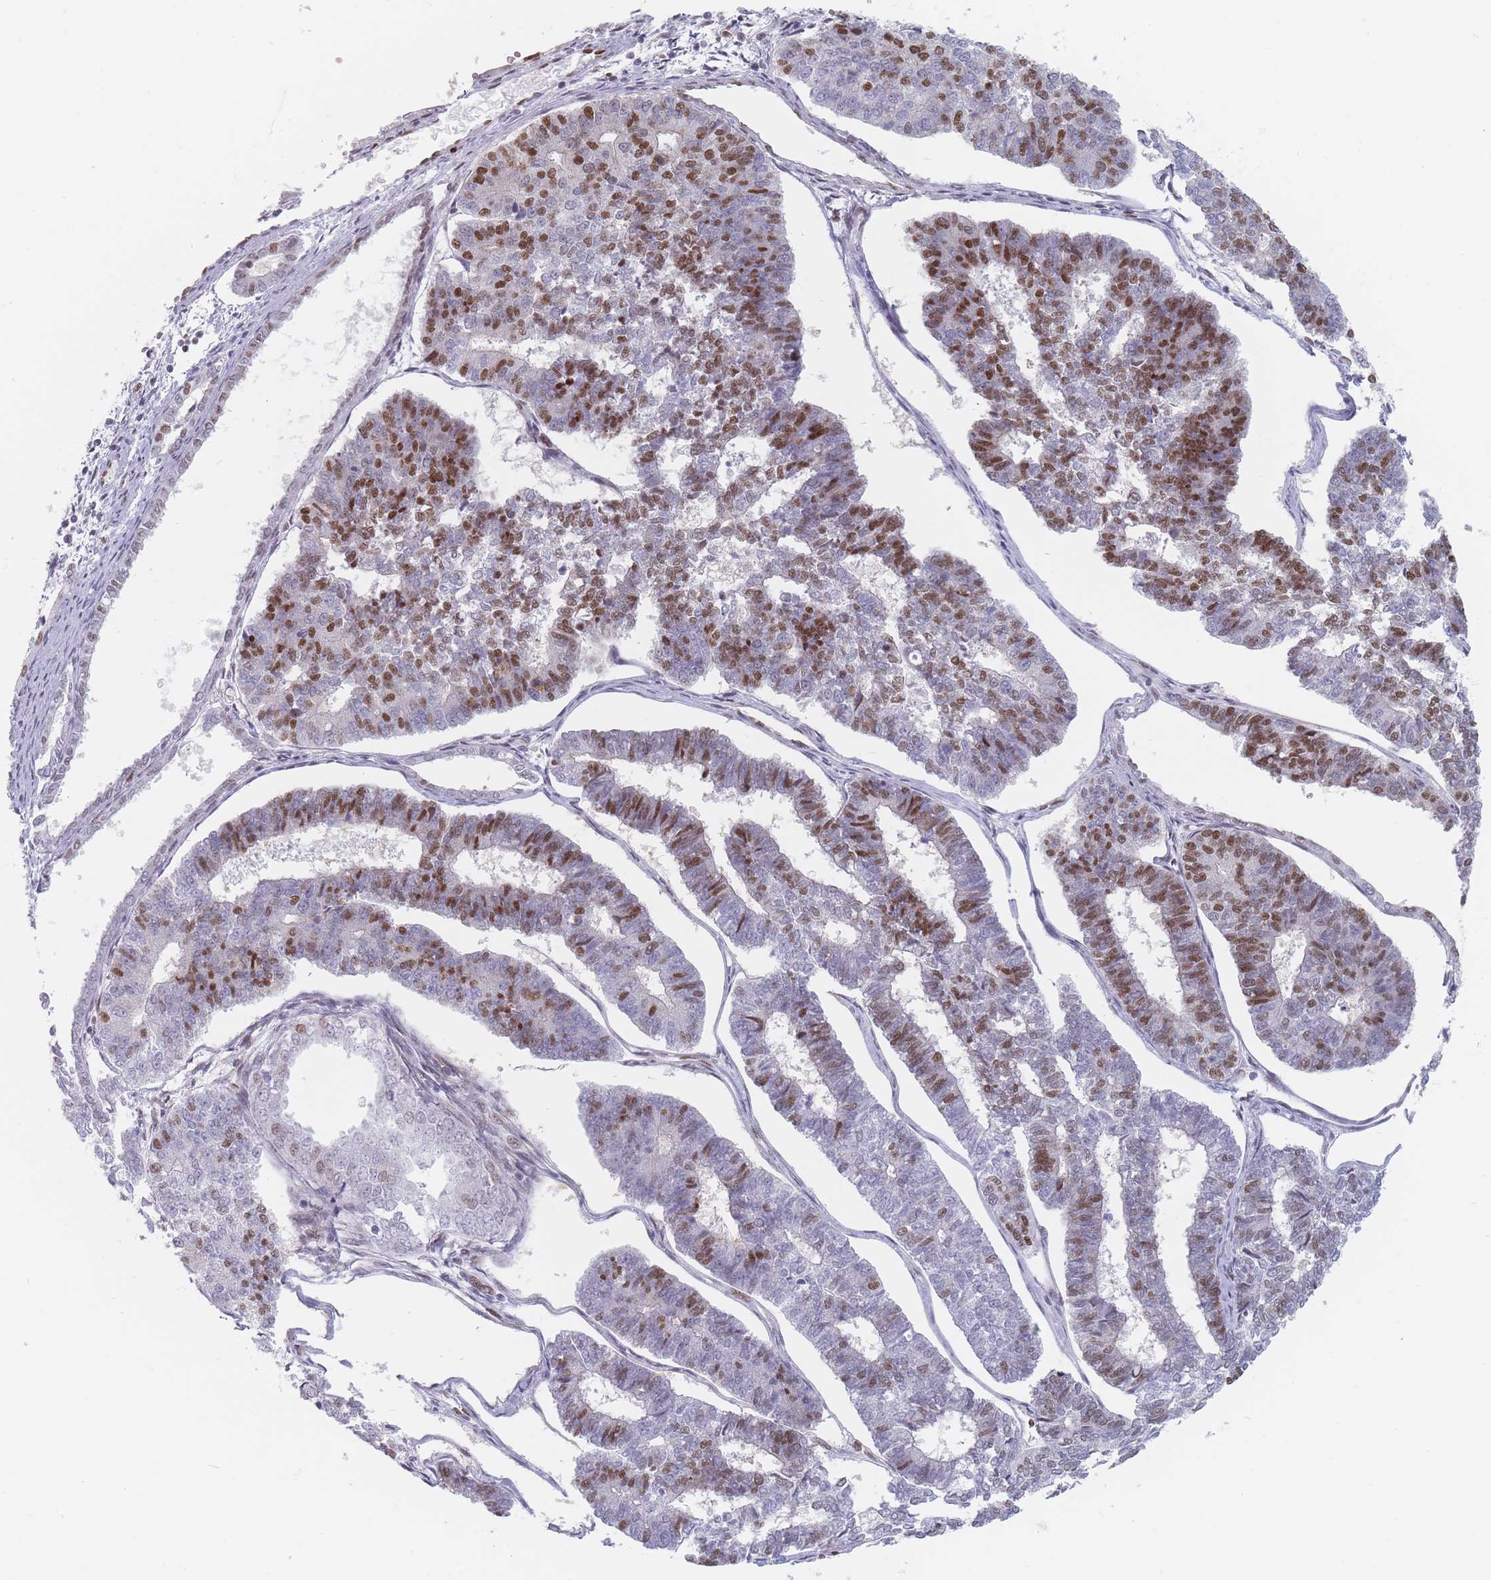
{"staining": {"intensity": "moderate", "quantity": "25%-75%", "location": "nuclear"}, "tissue": "endometrial cancer", "cell_type": "Tumor cells", "image_type": "cancer", "snomed": [{"axis": "morphology", "description": "Adenocarcinoma, NOS"}, {"axis": "topography", "description": "Endometrium"}], "caption": "High-magnification brightfield microscopy of adenocarcinoma (endometrial) stained with DAB (3,3'-diaminobenzidine) (brown) and counterstained with hematoxylin (blue). tumor cells exhibit moderate nuclear staining is identified in about25%-75% of cells. (DAB (3,3'-diaminobenzidine) IHC, brown staining for protein, blue staining for nuclei).", "gene": "SAFB2", "patient": {"sex": "female", "age": 70}}